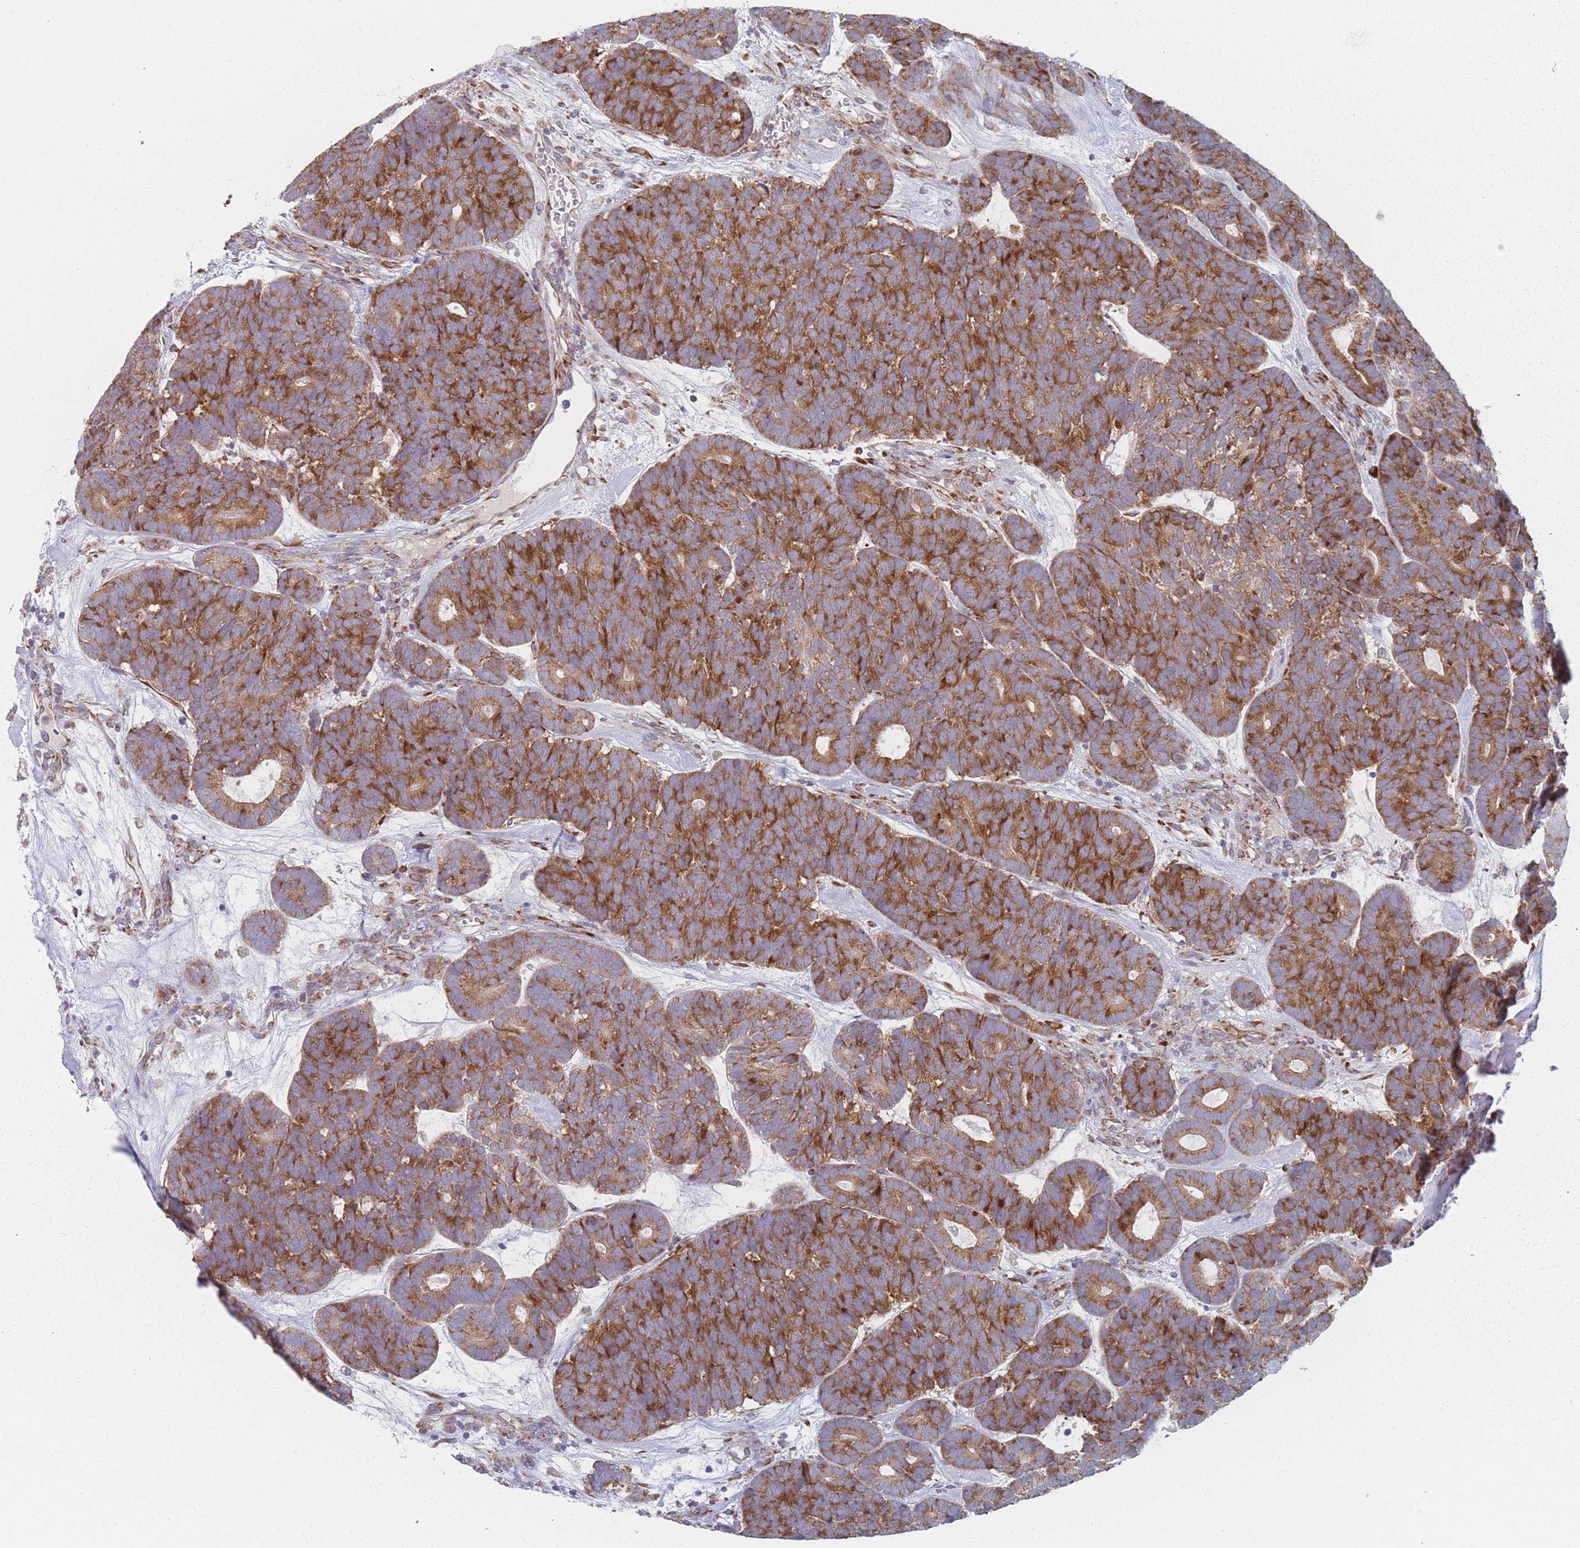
{"staining": {"intensity": "strong", "quantity": ">75%", "location": "cytoplasmic/membranous"}, "tissue": "head and neck cancer", "cell_type": "Tumor cells", "image_type": "cancer", "snomed": [{"axis": "morphology", "description": "Adenocarcinoma, NOS"}, {"axis": "topography", "description": "Head-Neck"}], "caption": "IHC of adenocarcinoma (head and neck) demonstrates high levels of strong cytoplasmic/membranous expression in approximately >75% of tumor cells. The protein is stained brown, and the nuclei are stained in blue (DAB IHC with brightfield microscopy, high magnification).", "gene": "CACNG5", "patient": {"sex": "female", "age": 81}}